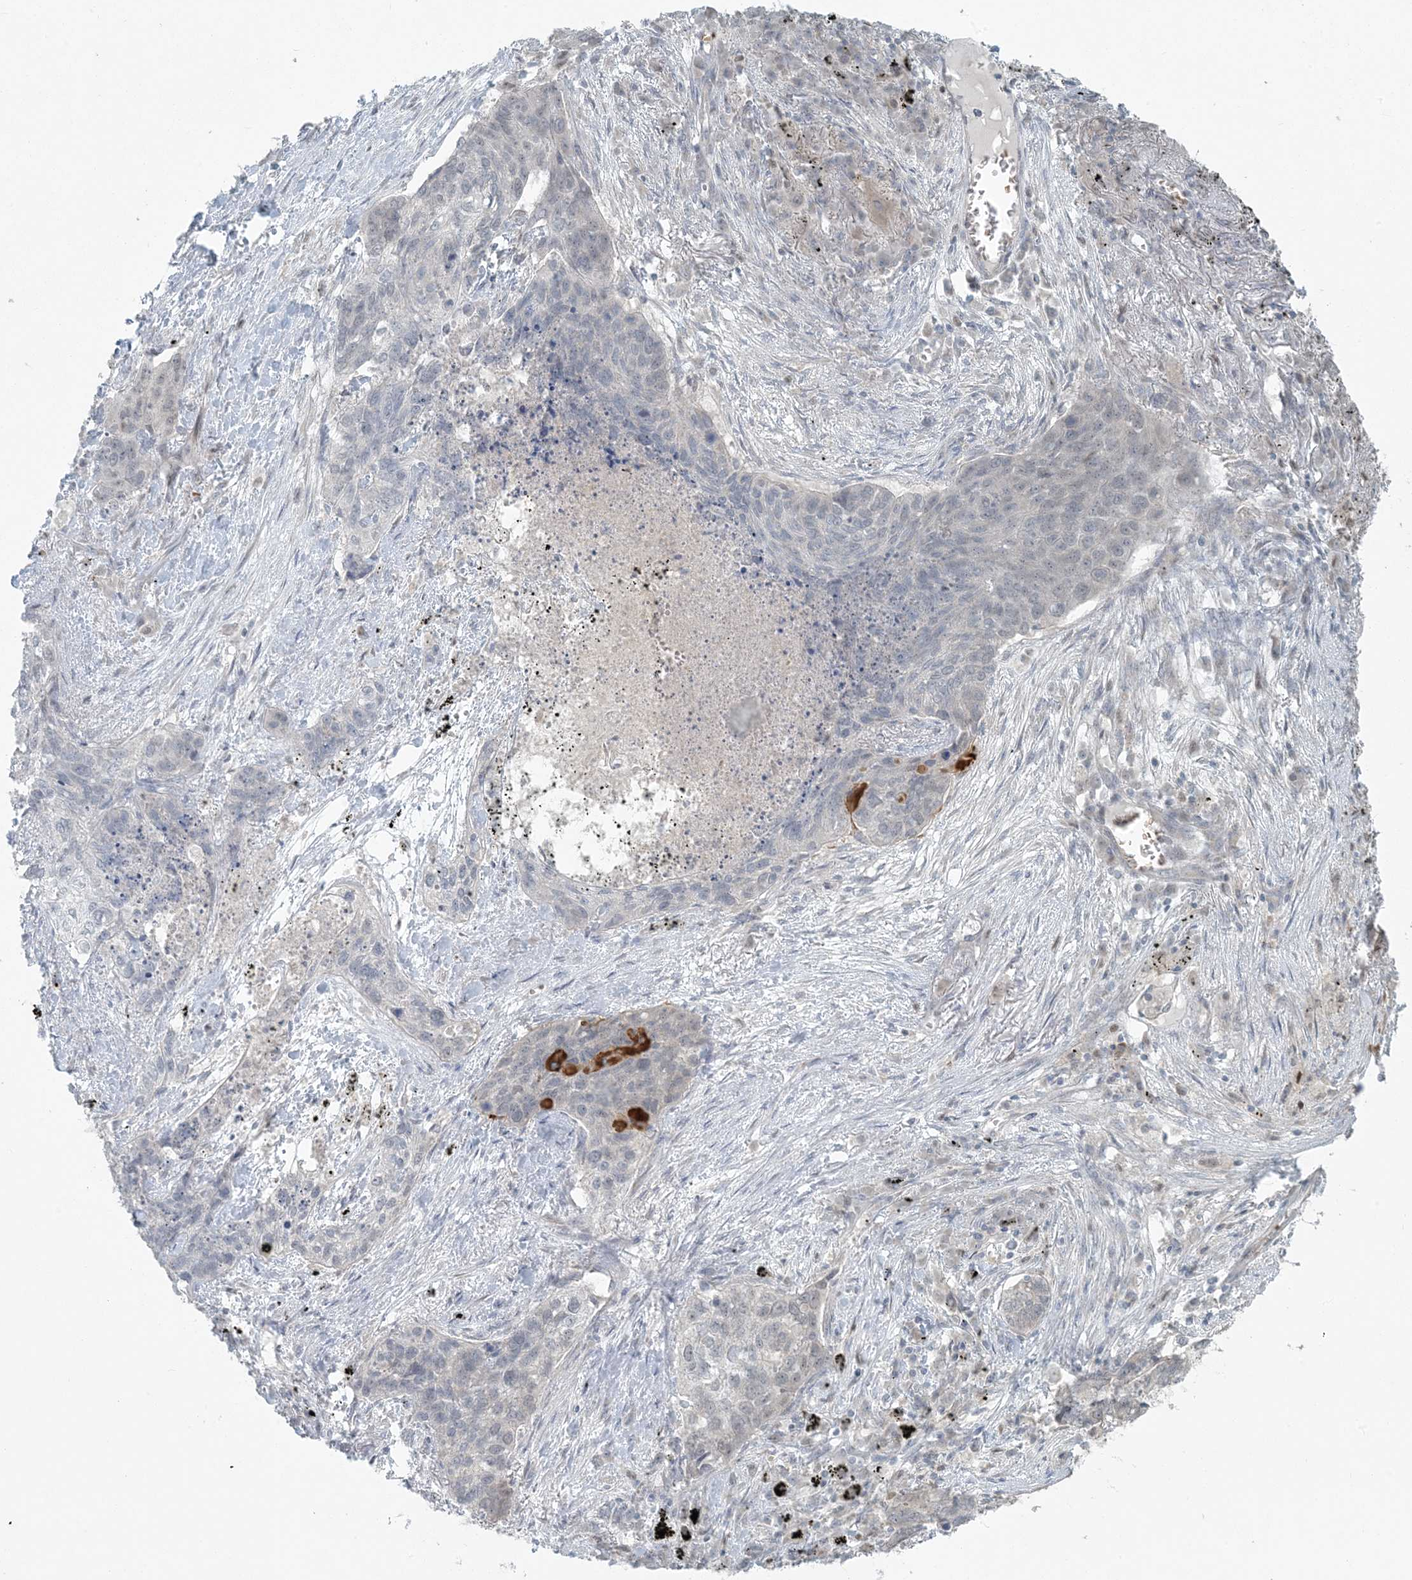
{"staining": {"intensity": "negative", "quantity": "none", "location": "none"}, "tissue": "lung cancer", "cell_type": "Tumor cells", "image_type": "cancer", "snomed": [{"axis": "morphology", "description": "Squamous cell carcinoma, NOS"}, {"axis": "topography", "description": "Lung"}], "caption": "A micrograph of human lung cancer is negative for staining in tumor cells.", "gene": "CTDNEP1", "patient": {"sex": "female", "age": 63}}